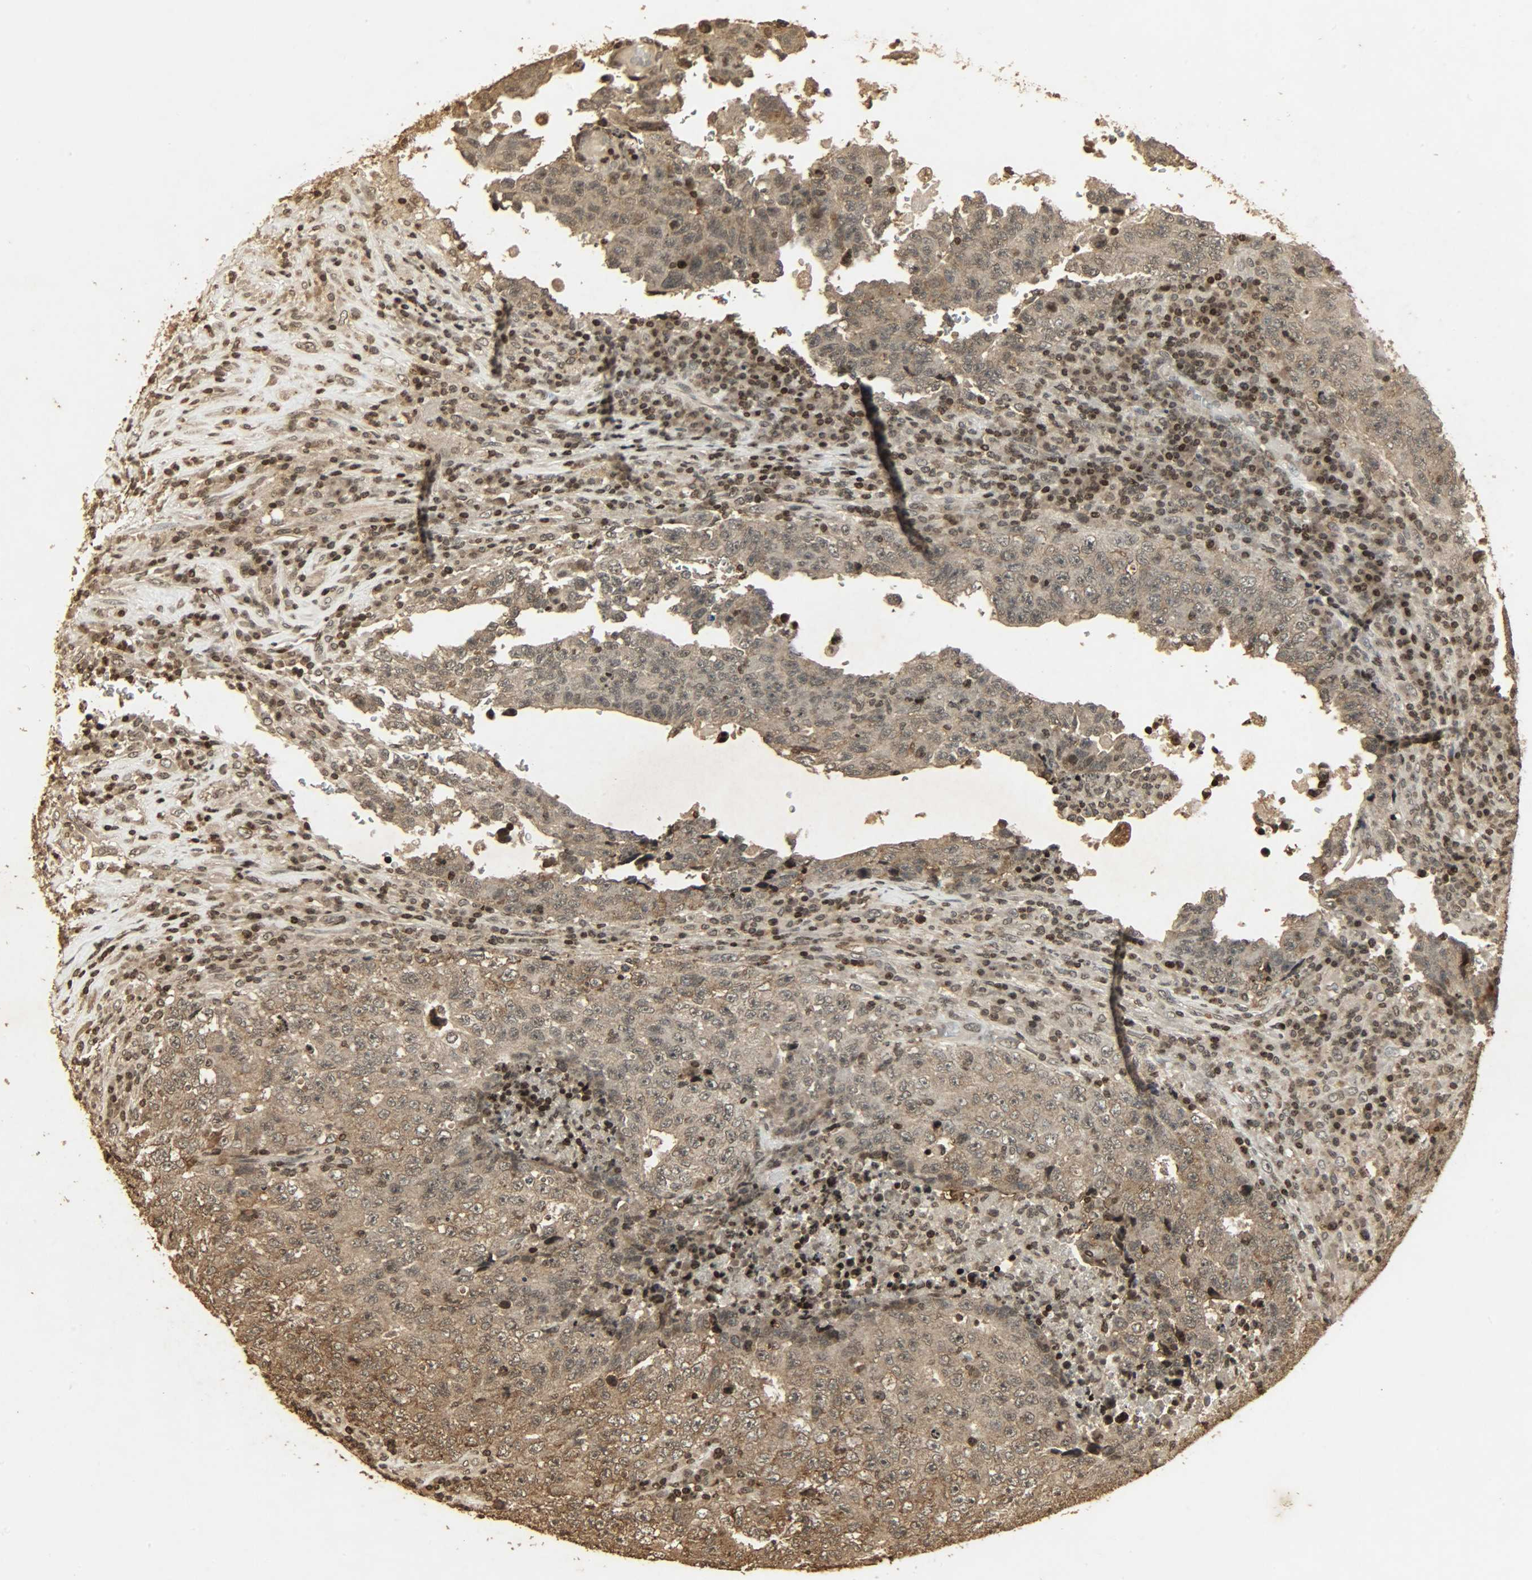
{"staining": {"intensity": "moderate", "quantity": ">75%", "location": "cytoplasmic/membranous,nuclear"}, "tissue": "testis cancer", "cell_type": "Tumor cells", "image_type": "cancer", "snomed": [{"axis": "morphology", "description": "Necrosis, NOS"}, {"axis": "morphology", "description": "Carcinoma, Embryonal, NOS"}, {"axis": "topography", "description": "Testis"}], "caption": "IHC (DAB (3,3'-diaminobenzidine)) staining of human testis cancer shows moderate cytoplasmic/membranous and nuclear protein staining in approximately >75% of tumor cells. (DAB (3,3'-diaminobenzidine) IHC, brown staining for protein, blue staining for nuclei).", "gene": "PPP3R1", "patient": {"sex": "male", "age": 19}}